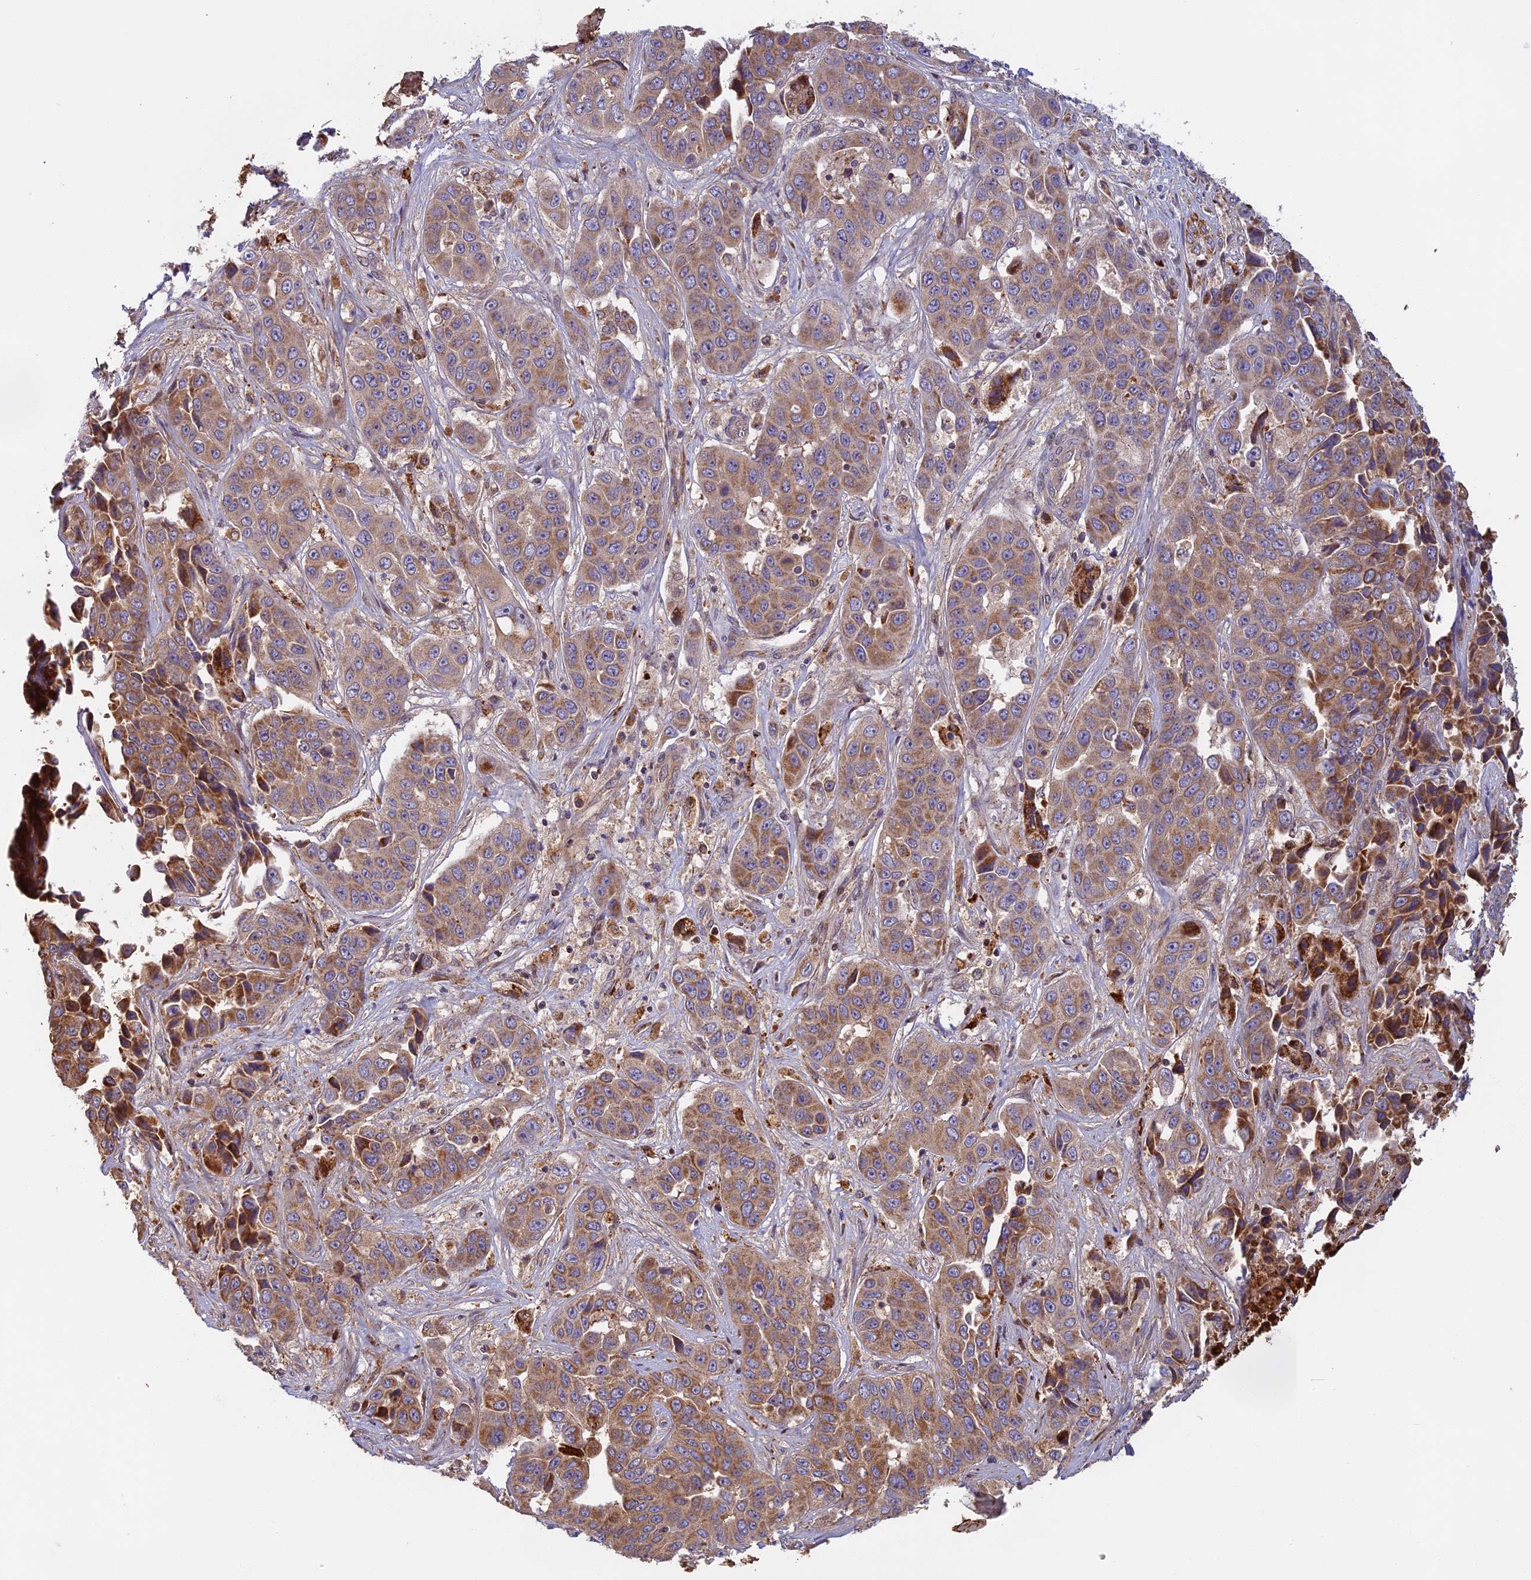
{"staining": {"intensity": "moderate", "quantity": ">75%", "location": "cytoplasmic/membranous"}, "tissue": "liver cancer", "cell_type": "Tumor cells", "image_type": "cancer", "snomed": [{"axis": "morphology", "description": "Cholangiocarcinoma"}, {"axis": "topography", "description": "Liver"}], "caption": "An IHC micrograph of neoplastic tissue is shown. Protein staining in brown highlights moderate cytoplasmic/membranous positivity in liver cancer (cholangiocarcinoma) within tumor cells. (brown staining indicates protein expression, while blue staining denotes nuclei).", "gene": "EDAR", "patient": {"sex": "female", "age": 52}}